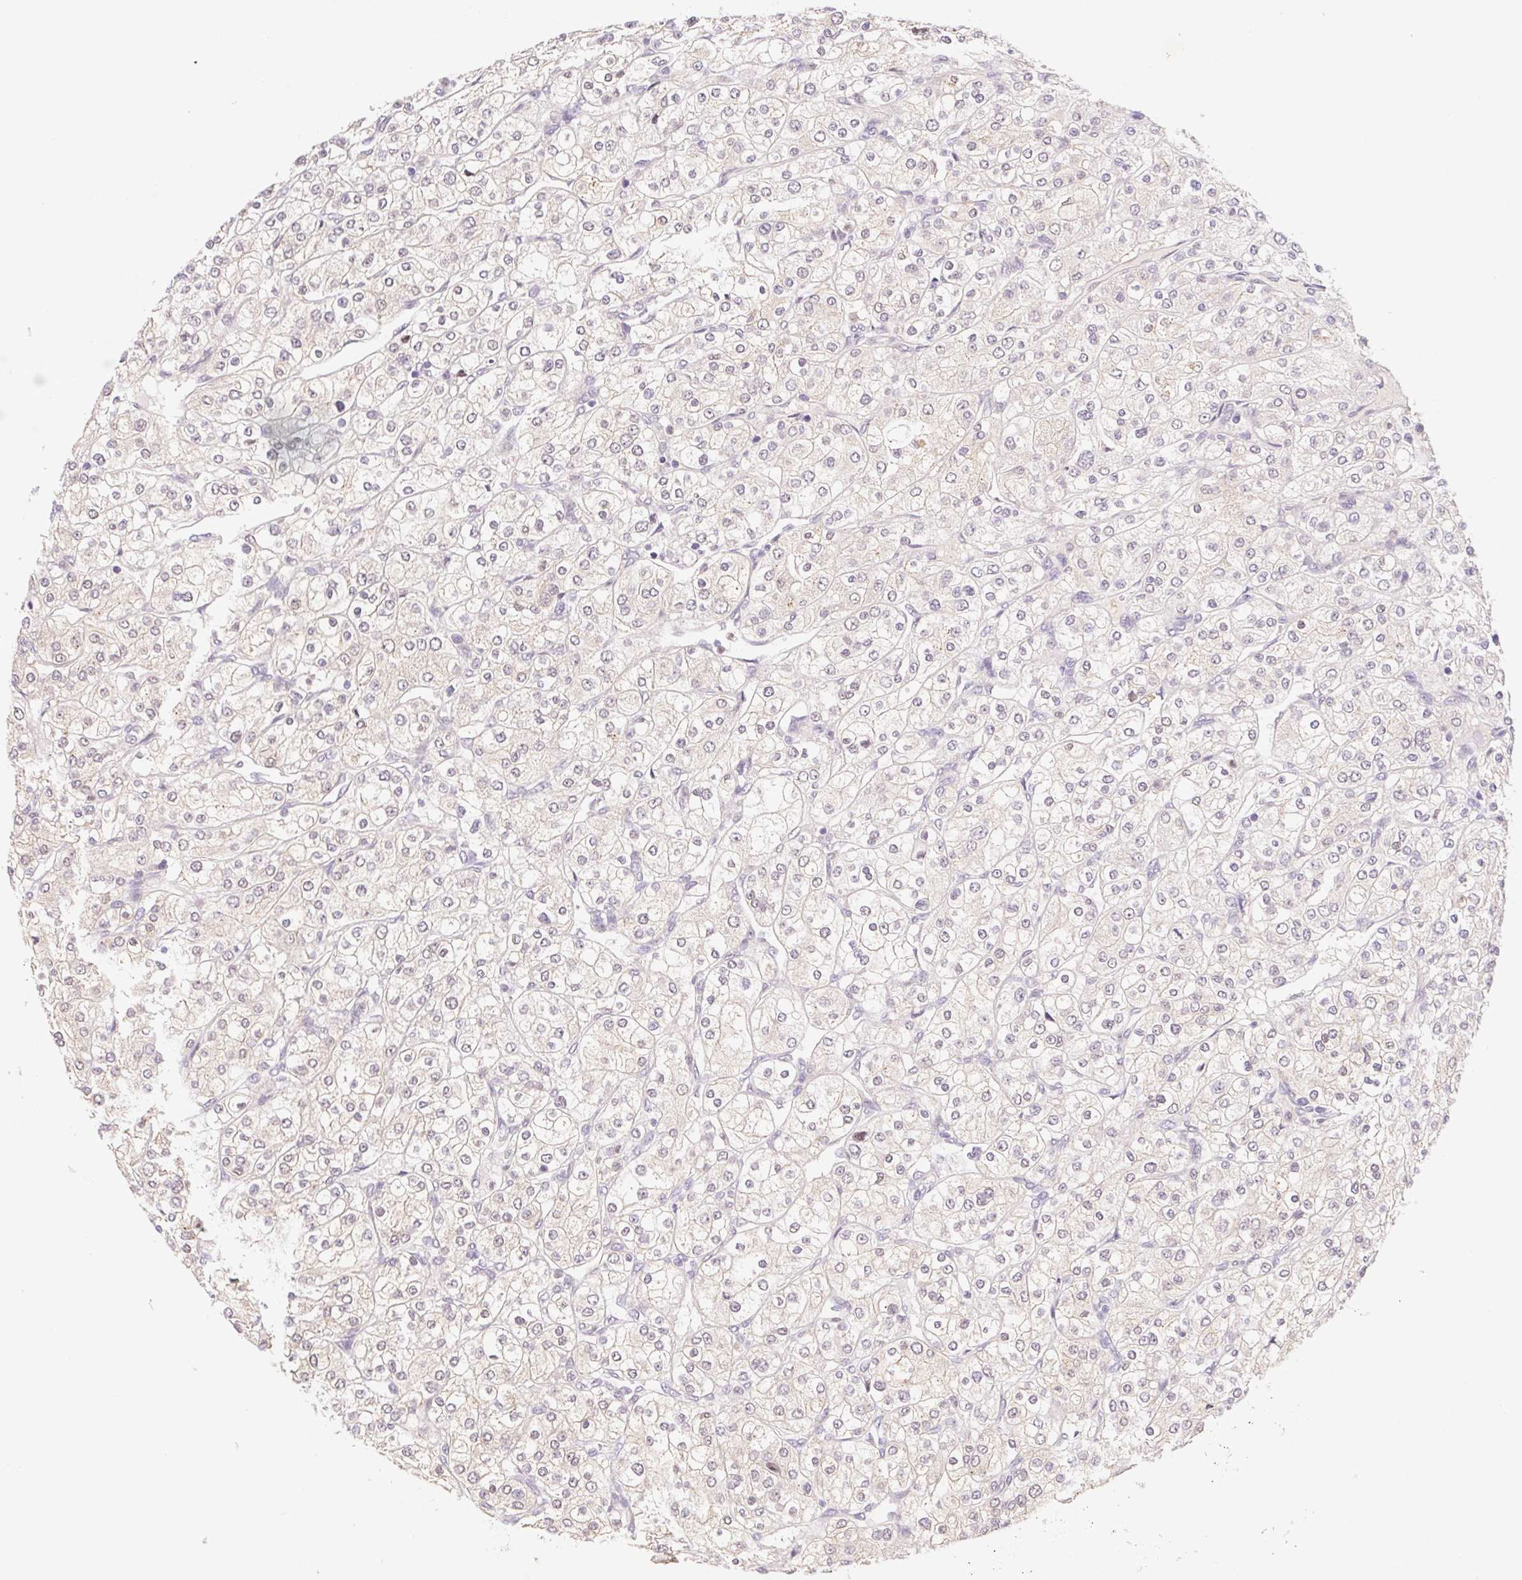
{"staining": {"intensity": "negative", "quantity": "none", "location": "none"}, "tissue": "renal cancer", "cell_type": "Tumor cells", "image_type": "cancer", "snomed": [{"axis": "morphology", "description": "Adenocarcinoma, NOS"}, {"axis": "topography", "description": "Kidney"}], "caption": "Immunohistochemistry of human renal cancer shows no staining in tumor cells.", "gene": "L3MBTL4", "patient": {"sex": "male", "age": 80}}